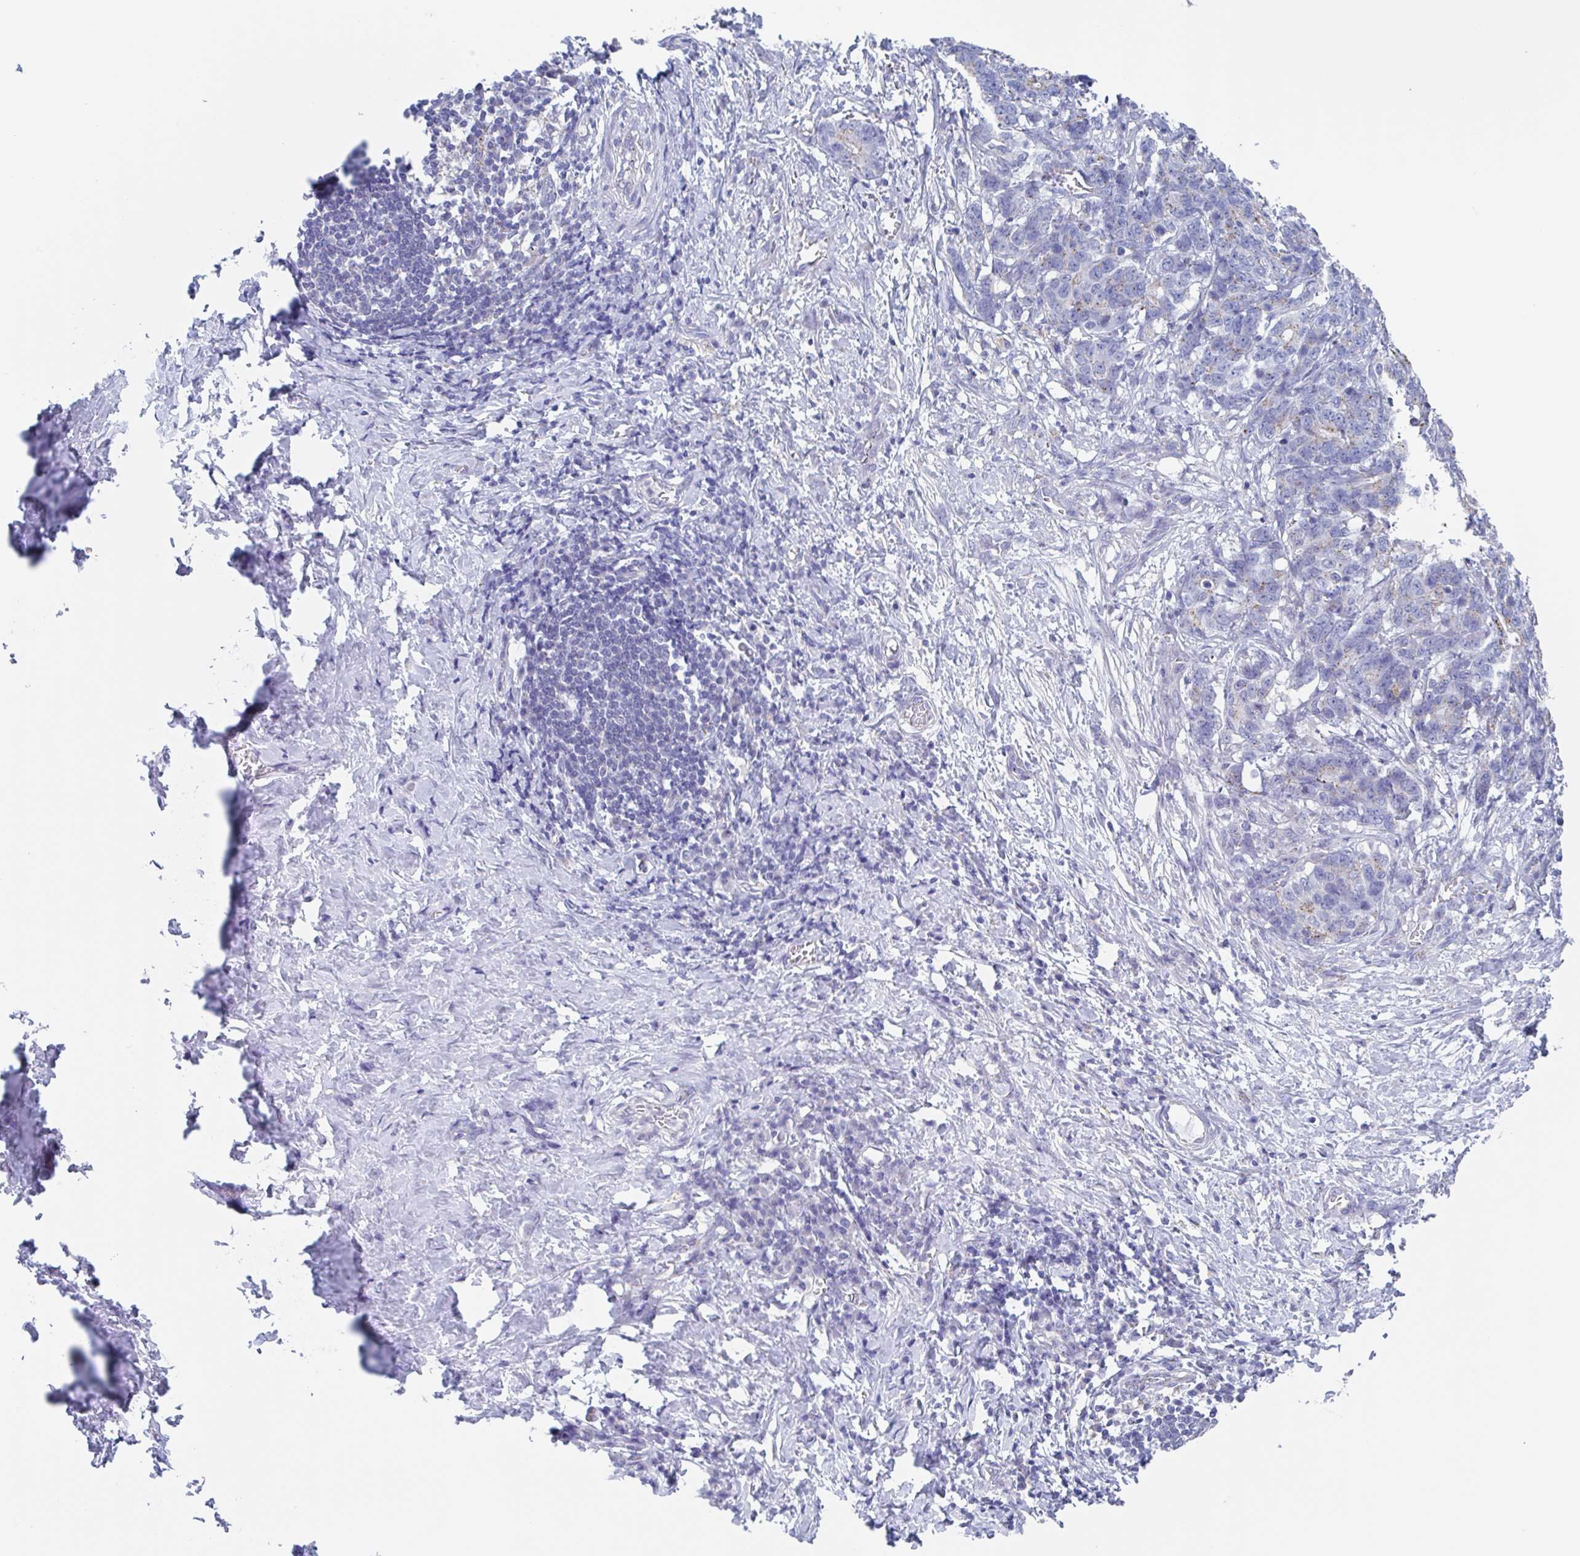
{"staining": {"intensity": "negative", "quantity": "none", "location": "none"}, "tissue": "stomach cancer", "cell_type": "Tumor cells", "image_type": "cancer", "snomed": [{"axis": "morphology", "description": "Normal tissue, NOS"}, {"axis": "morphology", "description": "Adenocarcinoma, NOS"}, {"axis": "topography", "description": "Stomach"}], "caption": "A histopathology image of human stomach adenocarcinoma is negative for staining in tumor cells.", "gene": "CHMP5", "patient": {"sex": "female", "age": 64}}